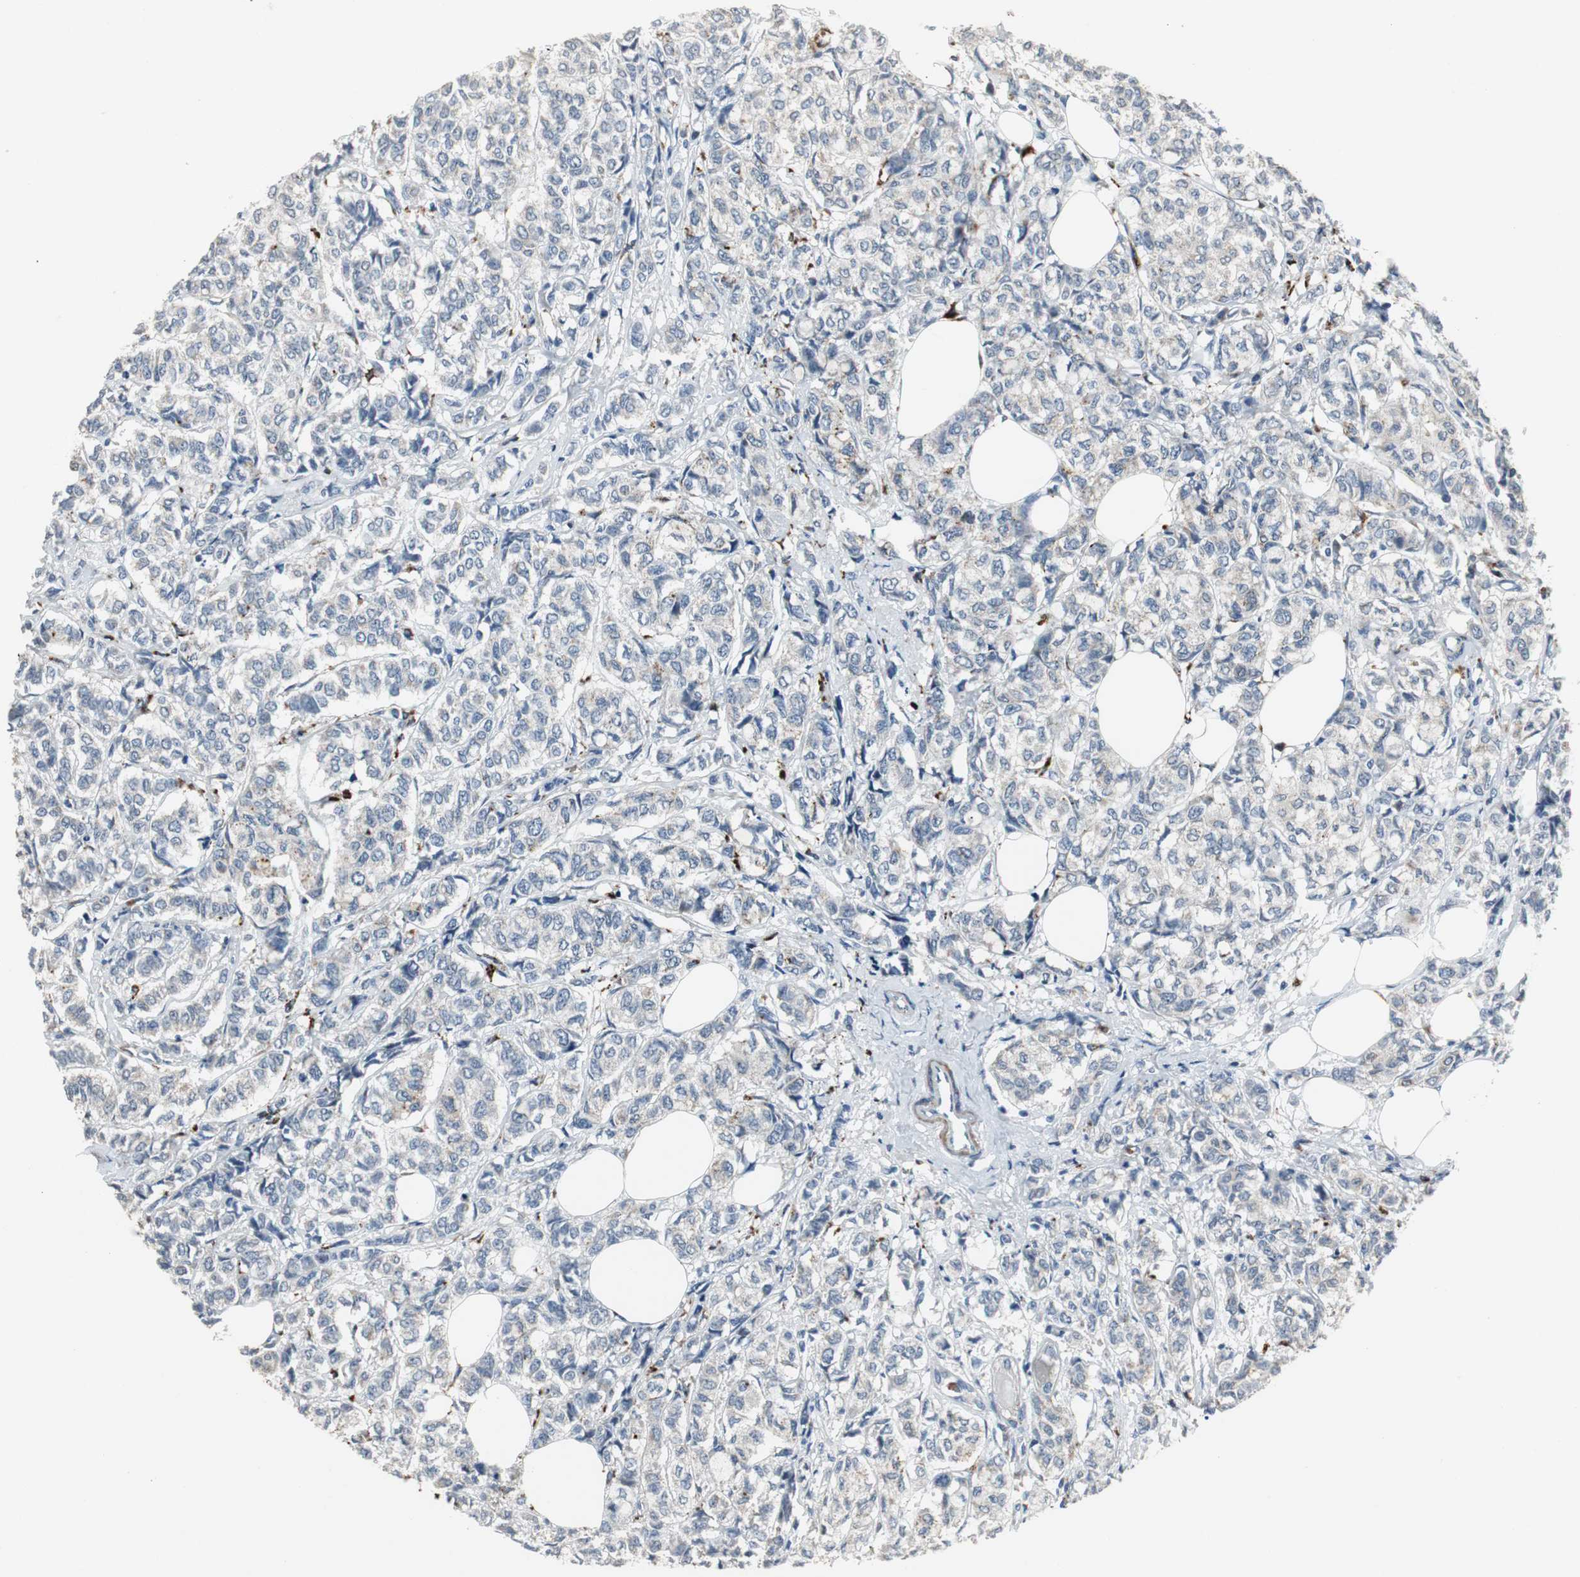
{"staining": {"intensity": "weak", "quantity": "25%-75%", "location": "cytoplasmic/membranous"}, "tissue": "breast cancer", "cell_type": "Tumor cells", "image_type": "cancer", "snomed": [{"axis": "morphology", "description": "Lobular carcinoma"}, {"axis": "topography", "description": "Breast"}], "caption": "Protein analysis of breast cancer tissue exhibits weak cytoplasmic/membranous positivity in about 25%-75% of tumor cells. (DAB IHC, brown staining for protein, blue staining for nuclei).", "gene": "PCYT1B", "patient": {"sex": "female", "age": 60}}